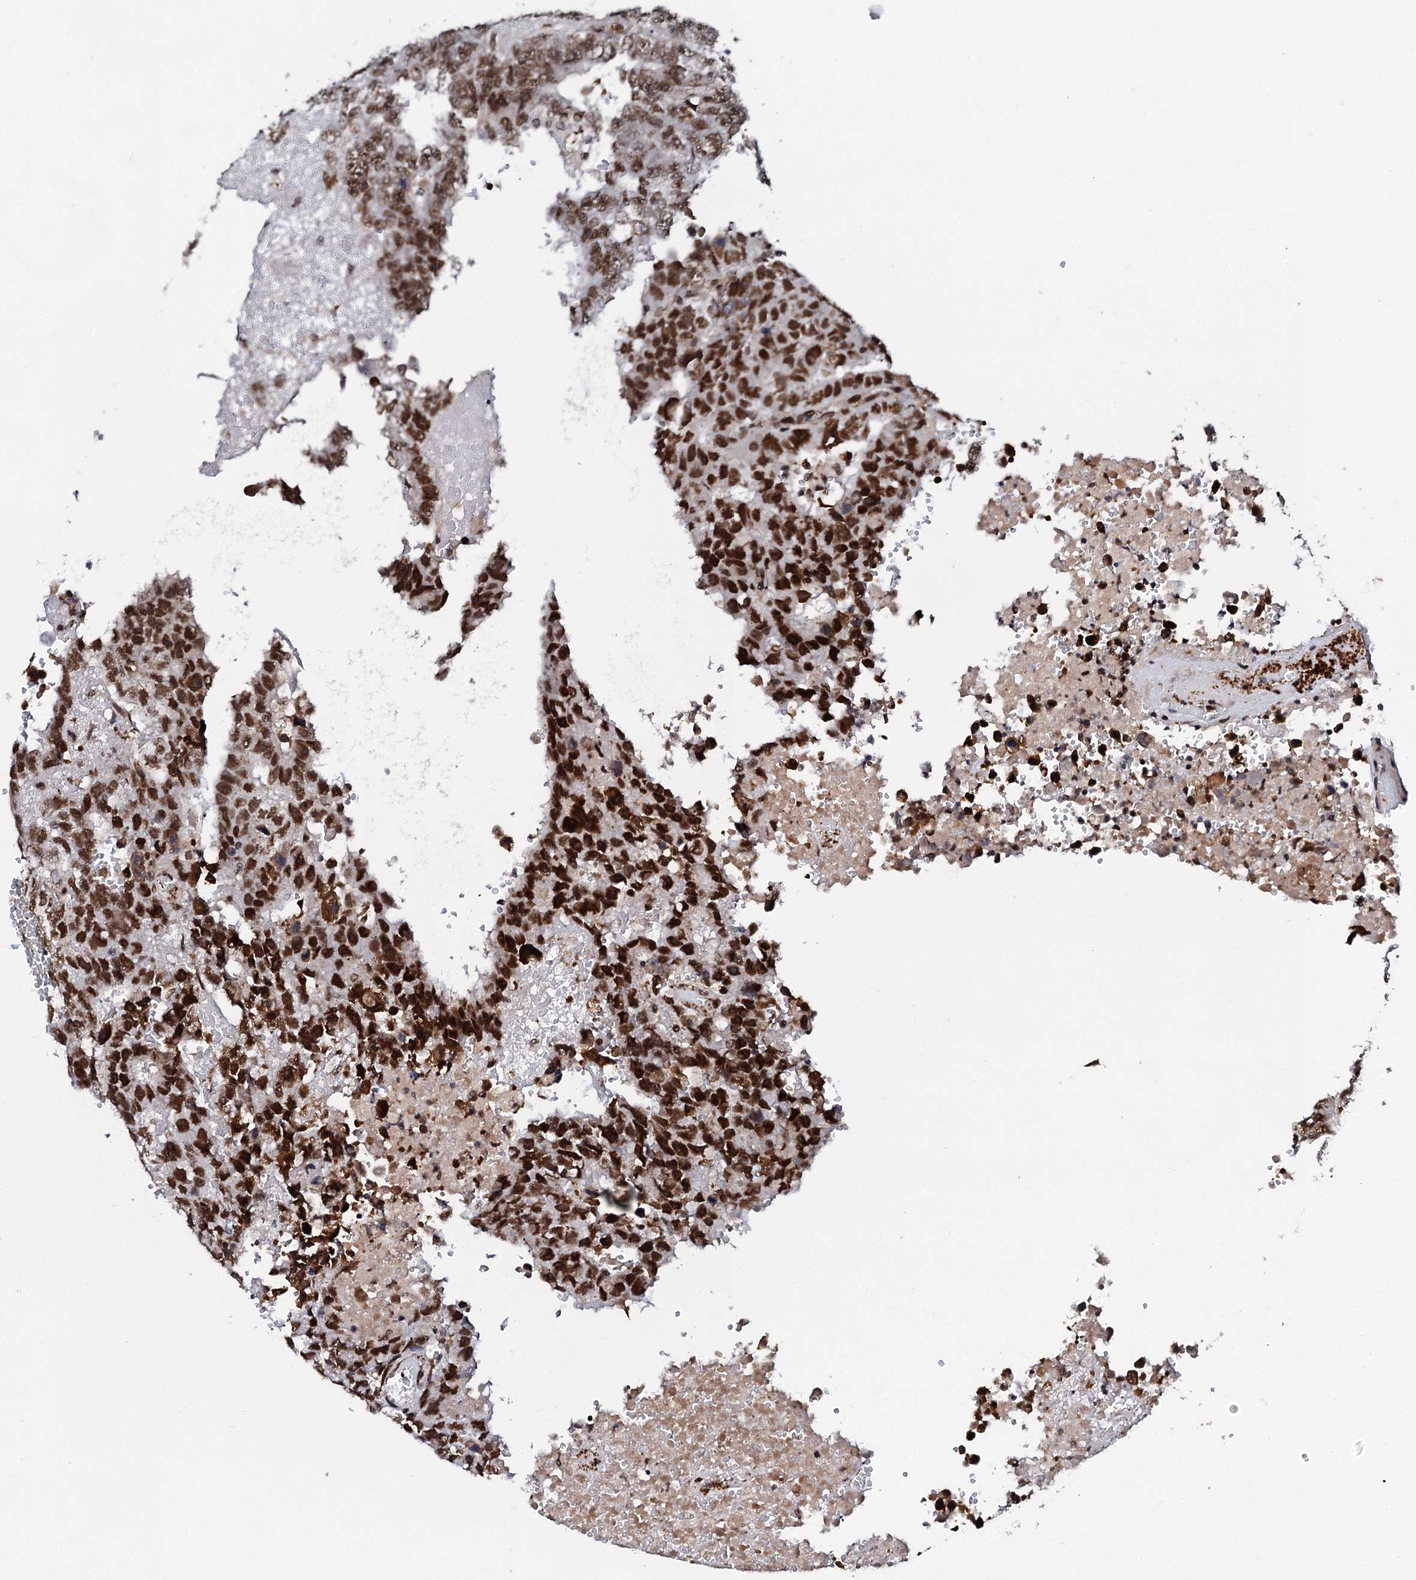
{"staining": {"intensity": "strong", "quantity": ">75%", "location": "nuclear"}, "tissue": "testis cancer", "cell_type": "Tumor cells", "image_type": "cancer", "snomed": [{"axis": "morphology", "description": "Carcinoma, Embryonal, NOS"}, {"axis": "topography", "description": "Testis"}], "caption": "Embryonal carcinoma (testis) stained with a protein marker demonstrates strong staining in tumor cells.", "gene": "CSTF3", "patient": {"sex": "male", "age": 25}}